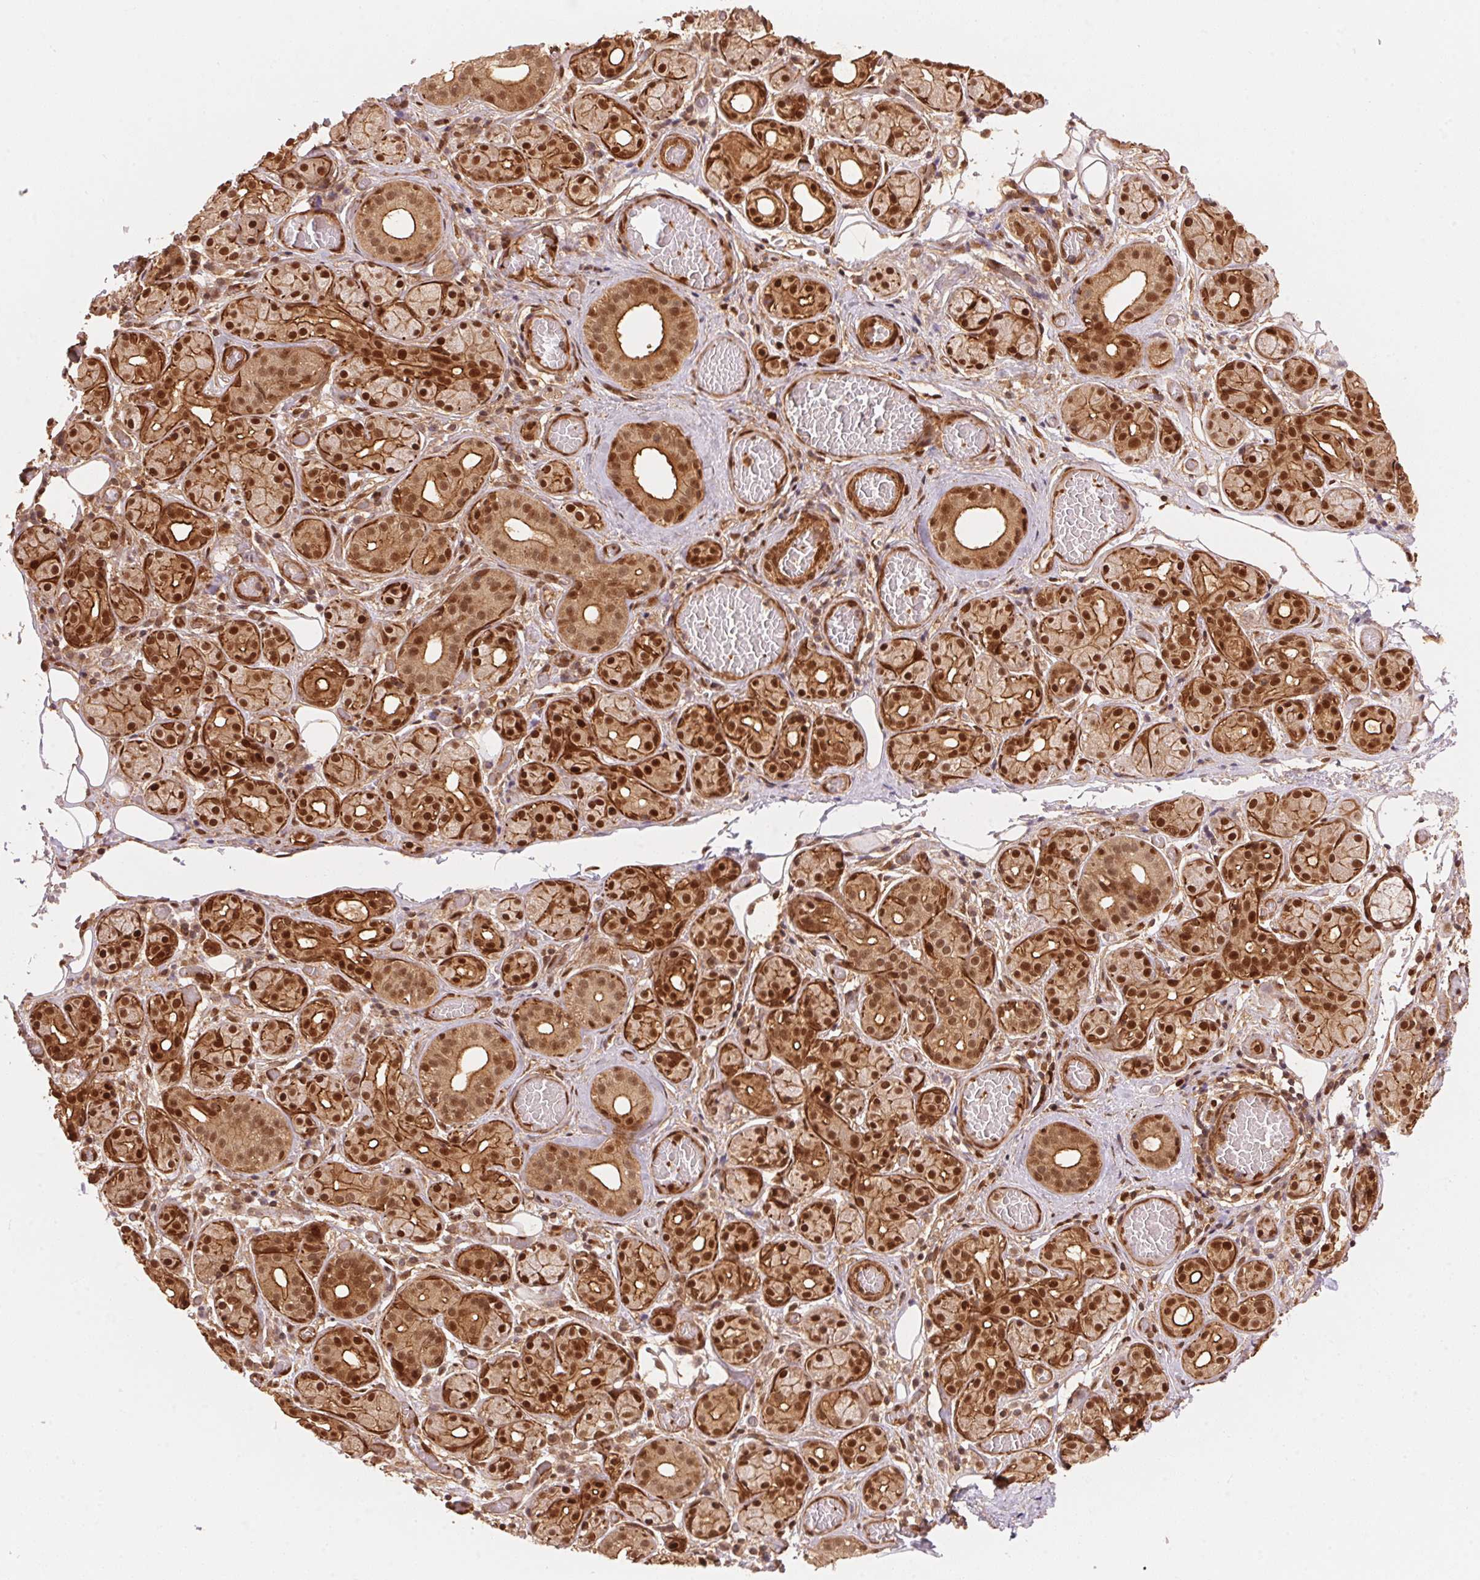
{"staining": {"intensity": "strong", "quantity": ">75%", "location": "cytoplasmic/membranous,nuclear"}, "tissue": "salivary gland", "cell_type": "Glandular cells", "image_type": "normal", "snomed": [{"axis": "morphology", "description": "Normal tissue, NOS"}, {"axis": "topography", "description": "Salivary gland"}, {"axis": "topography", "description": "Peripheral nerve tissue"}], "caption": "The image reveals staining of normal salivary gland, revealing strong cytoplasmic/membranous,nuclear protein staining (brown color) within glandular cells.", "gene": "TNIP2", "patient": {"sex": "male", "age": 71}}